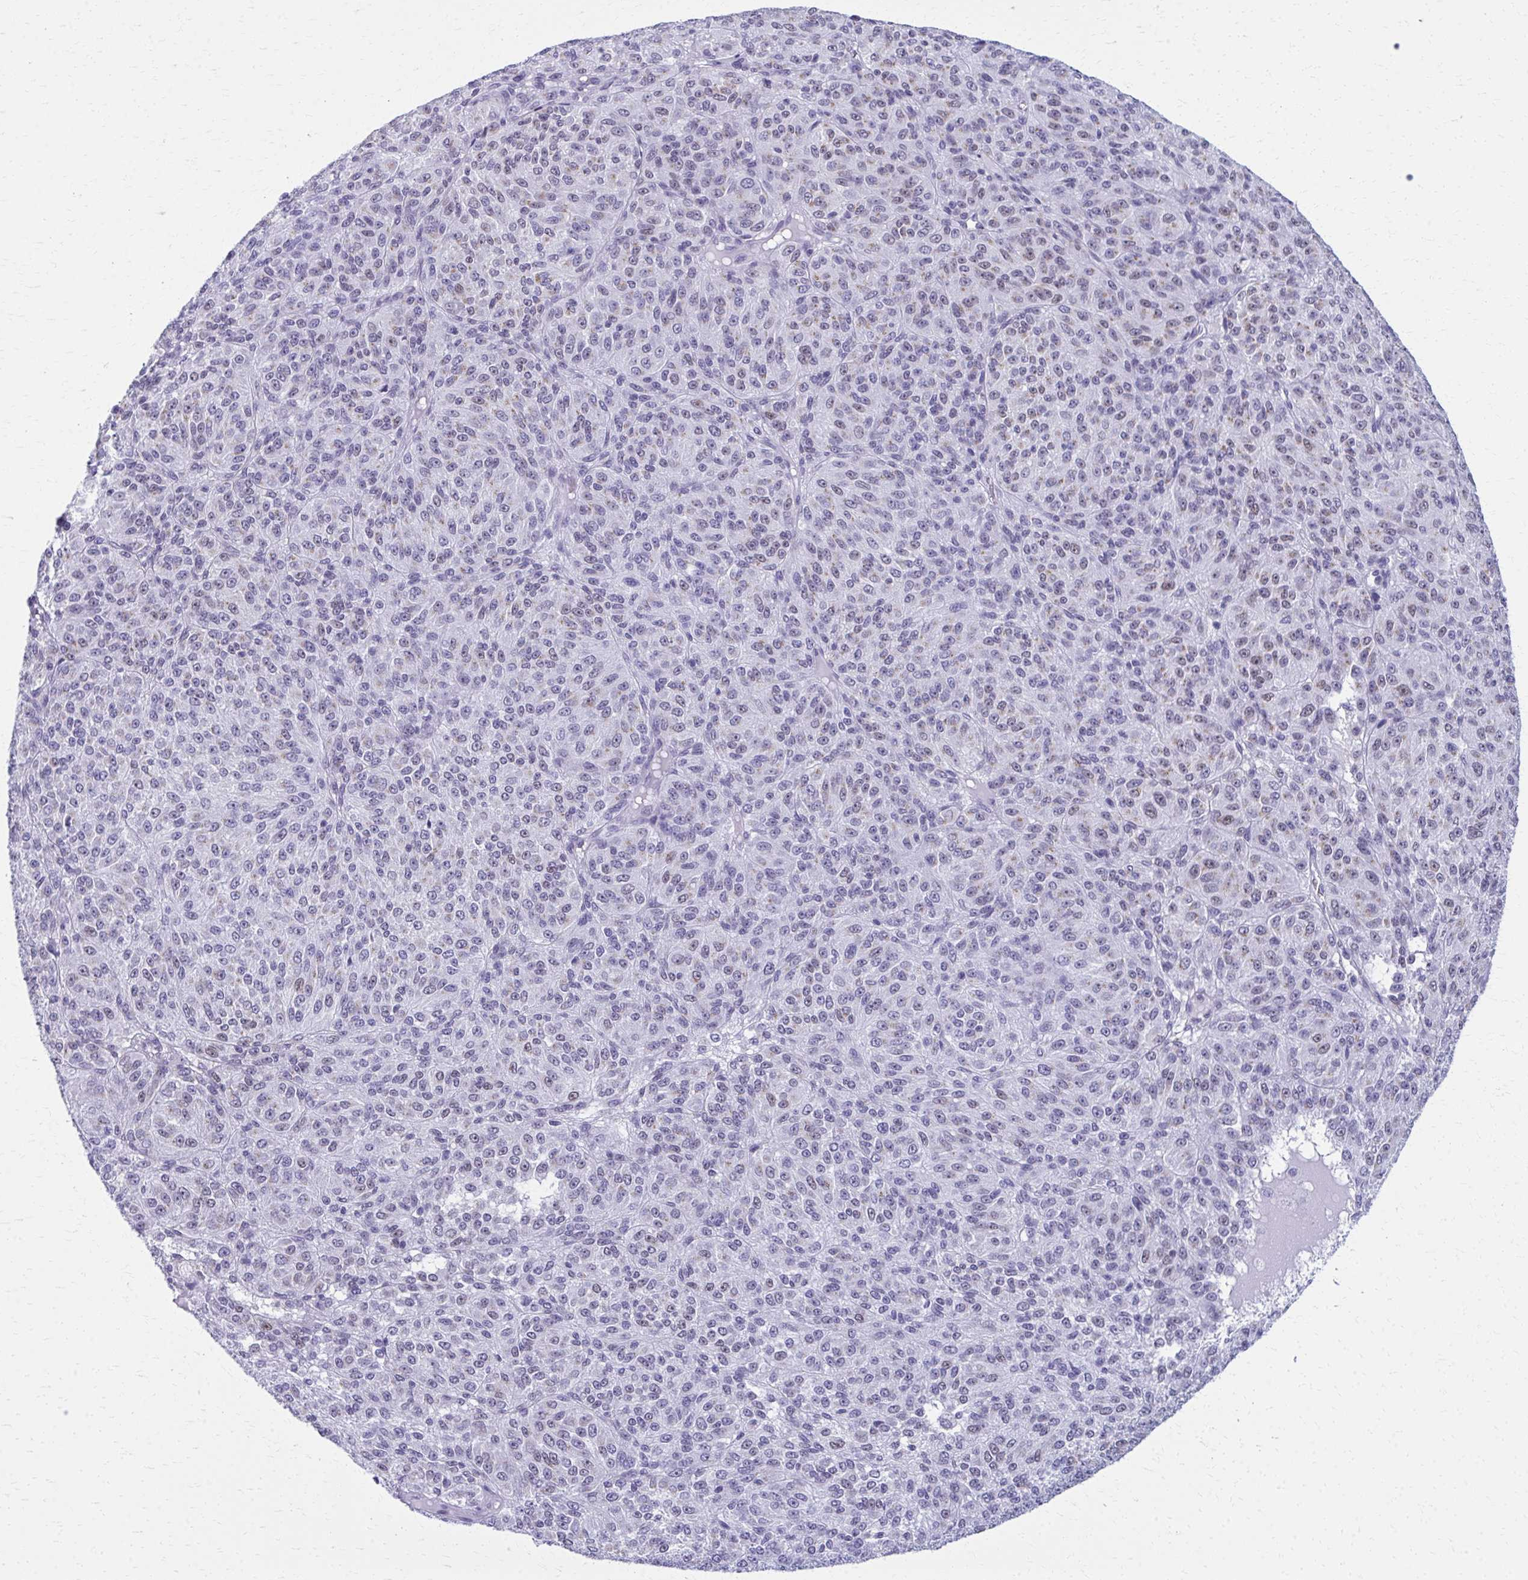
{"staining": {"intensity": "weak", "quantity": "<25%", "location": "cytoplasmic/membranous,nuclear"}, "tissue": "melanoma", "cell_type": "Tumor cells", "image_type": "cancer", "snomed": [{"axis": "morphology", "description": "Malignant melanoma, Metastatic site"}, {"axis": "topography", "description": "Brain"}], "caption": "Micrograph shows no significant protein expression in tumor cells of malignant melanoma (metastatic site). Nuclei are stained in blue.", "gene": "SCLY", "patient": {"sex": "female", "age": 56}}